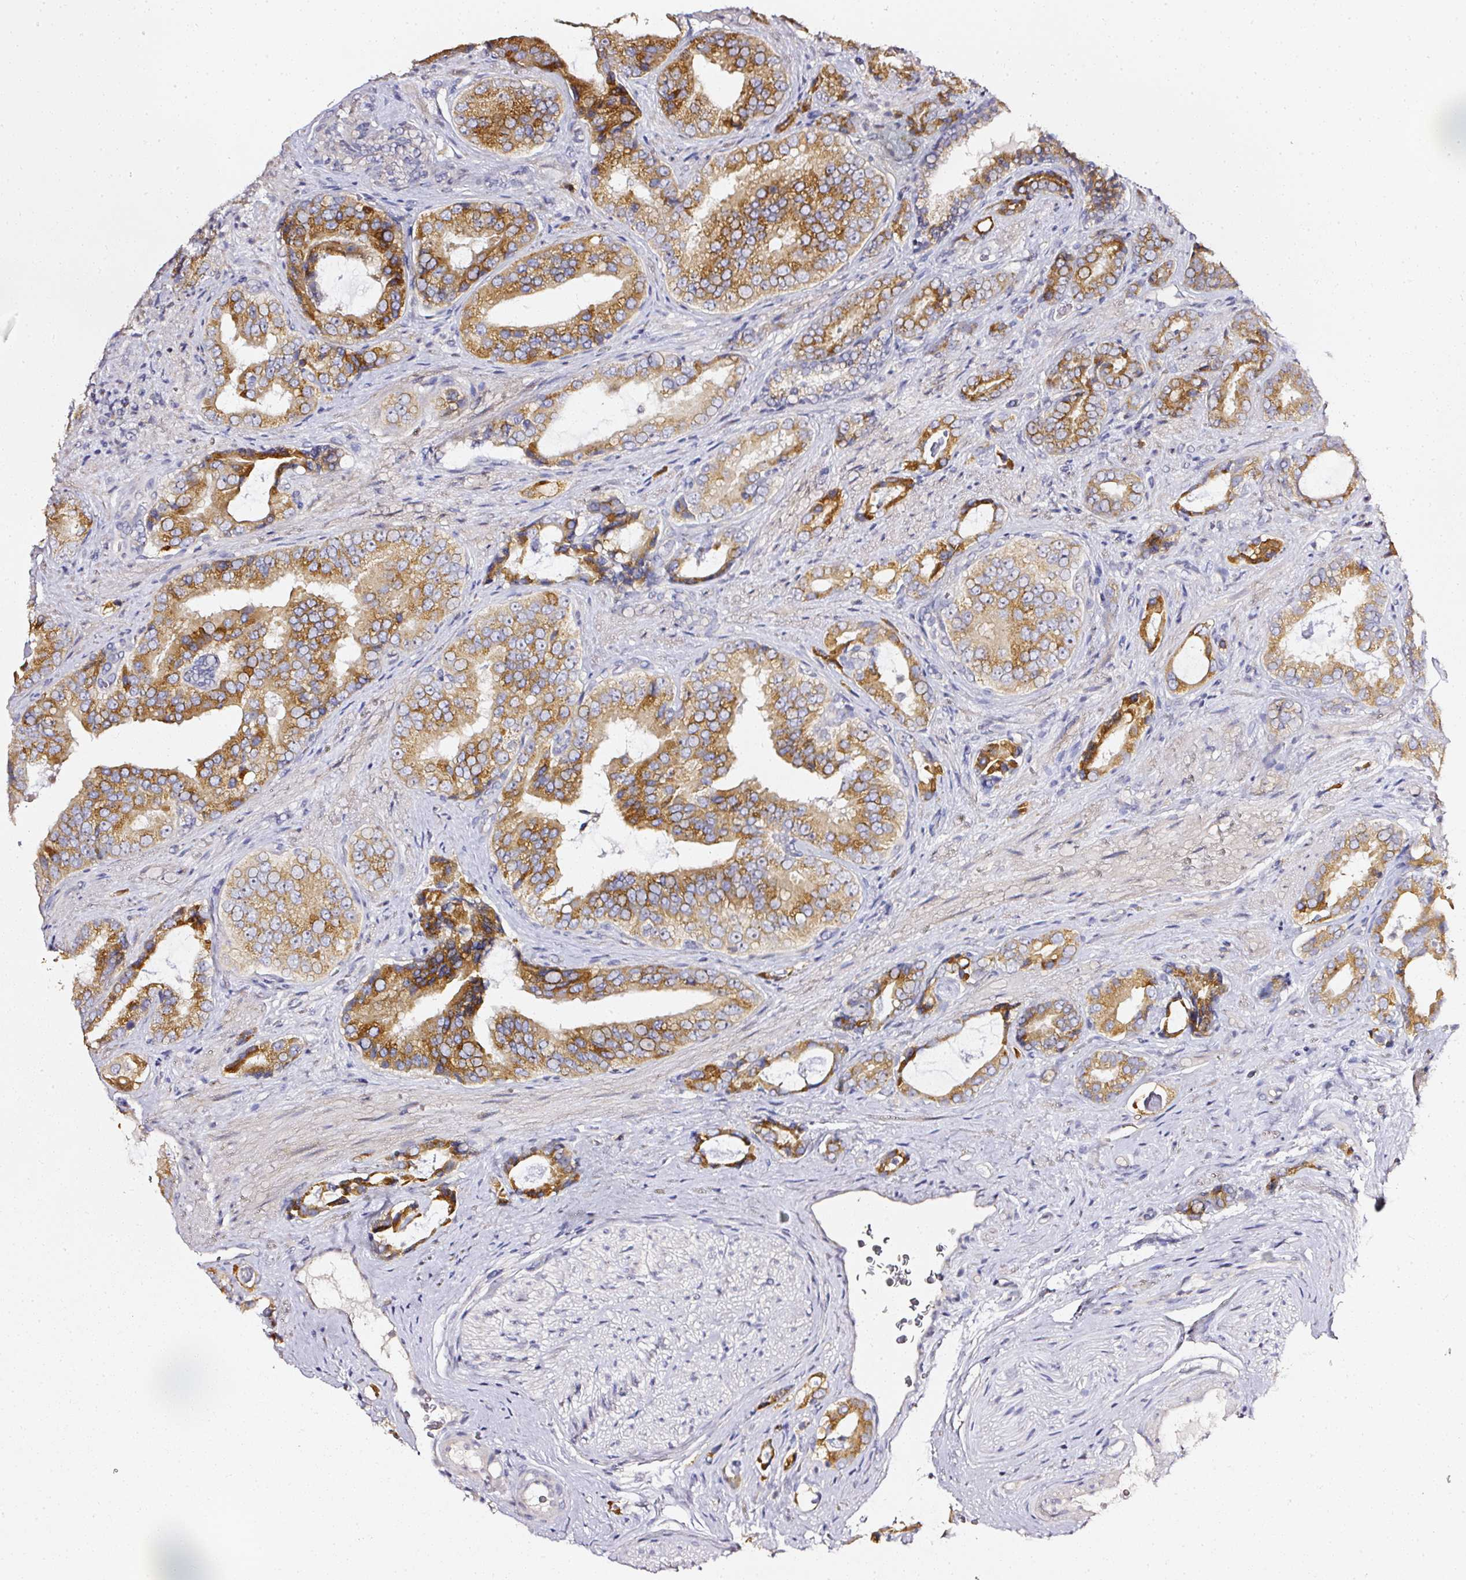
{"staining": {"intensity": "moderate", "quantity": ">75%", "location": "cytoplasmic/membranous"}, "tissue": "prostate cancer", "cell_type": "Tumor cells", "image_type": "cancer", "snomed": [{"axis": "morphology", "description": "Adenocarcinoma, High grade"}, {"axis": "topography", "description": "Prostate"}], "caption": "Protein positivity by immunohistochemistry (IHC) reveals moderate cytoplasmic/membranous positivity in about >75% of tumor cells in prostate high-grade adenocarcinoma.", "gene": "NTRK1", "patient": {"sex": "male", "age": 71}}